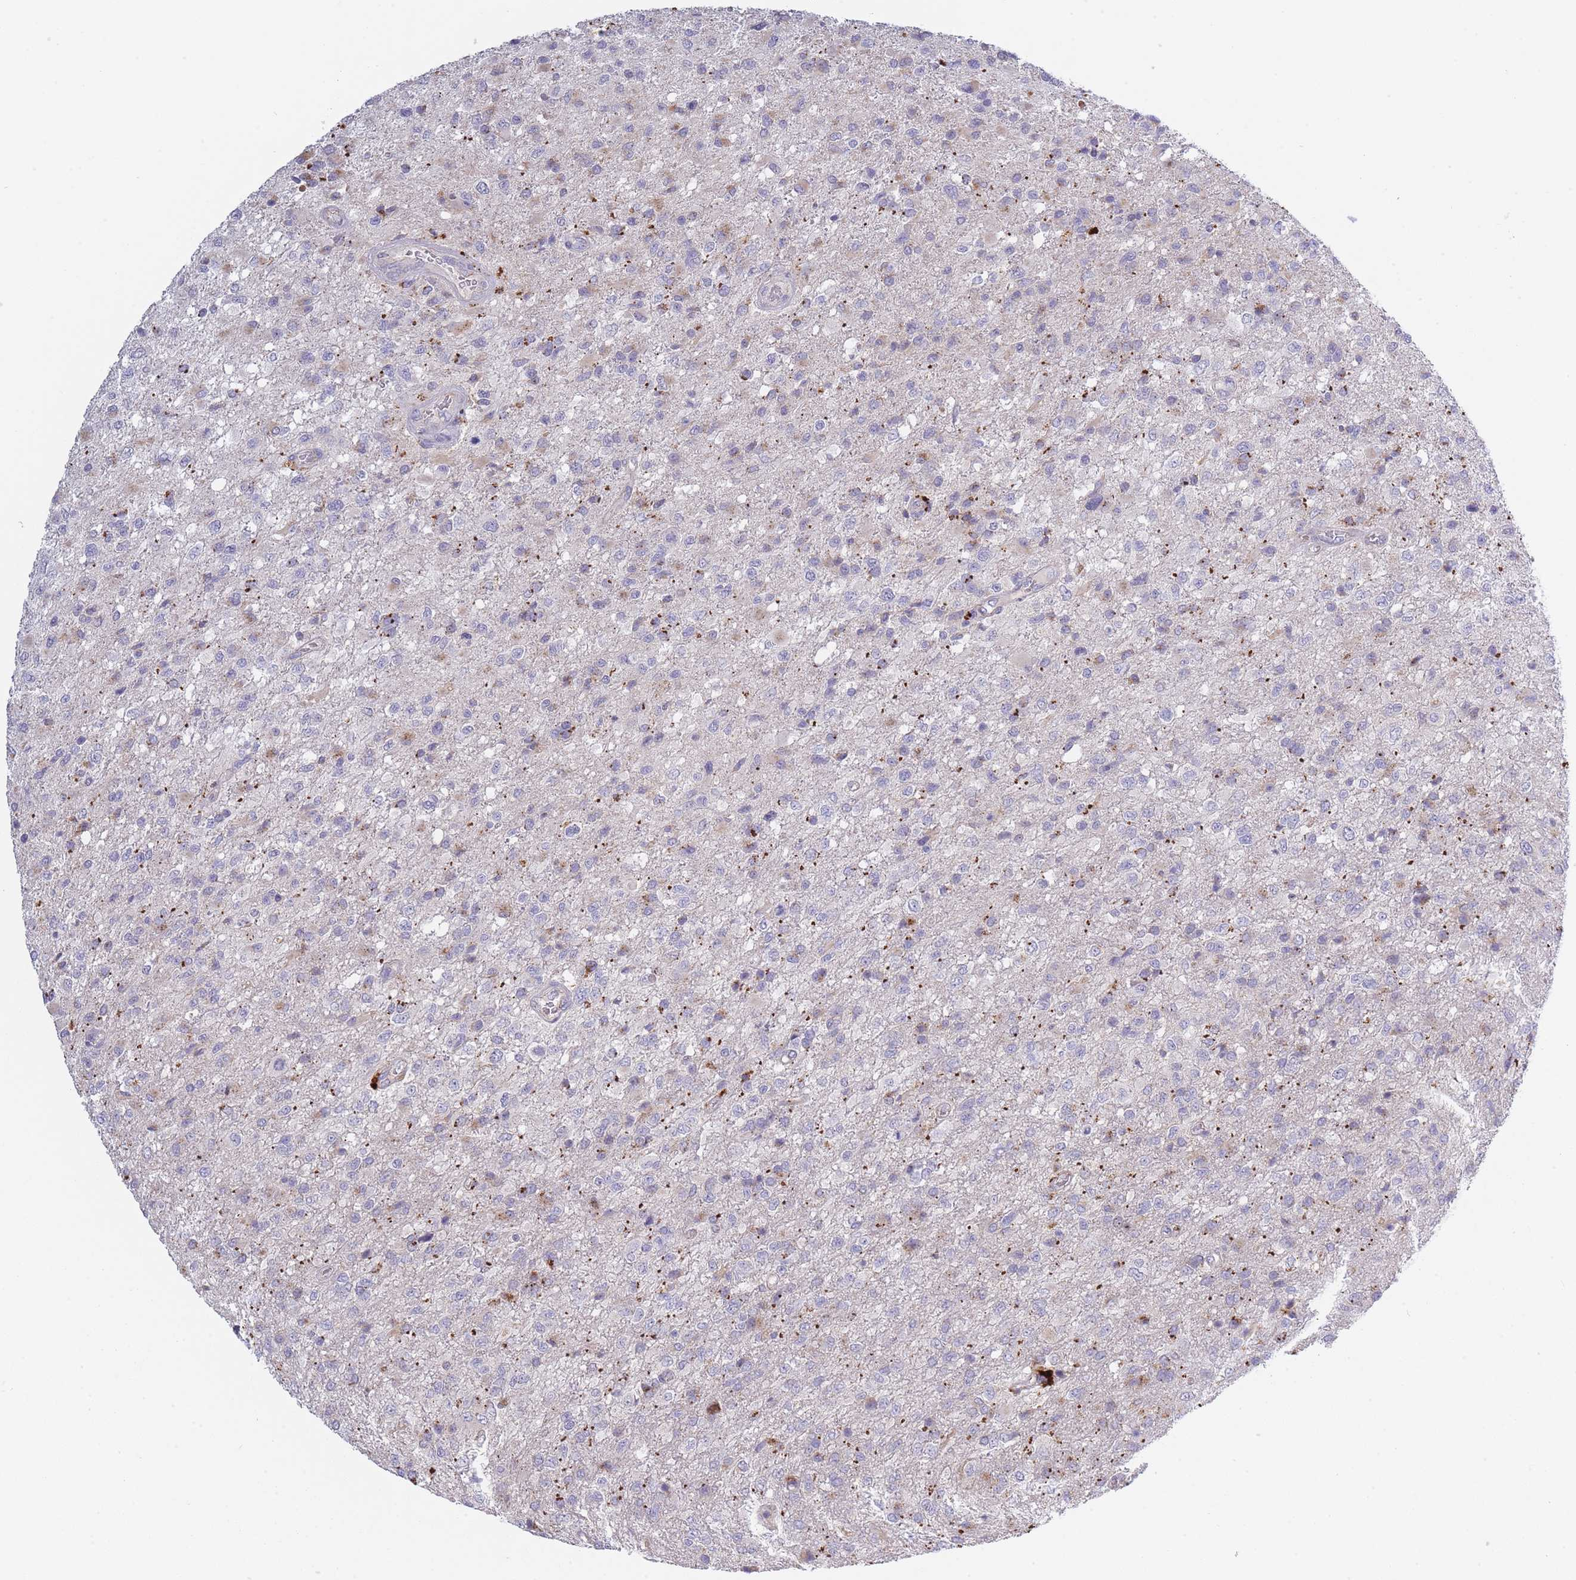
{"staining": {"intensity": "moderate", "quantity": "<25%", "location": "cytoplasmic/membranous"}, "tissue": "glioma", "cell_type": "Tumor cells", "image_type": "cancer", "snomed": [{"axis": "morphology", "description": "Glioma, malignant, High grade"}, {"axis": "topography", "description": "Brain"}], "caption": "Protein staining of glioma tissue reveals moderate cytoplasmic/membranous expression in about <25% of tumor cells. (DAB (3,3'-diaminobenzidine) IHC with brightfield microscopy, high magnification).", "gene": "TRIM61", "patient": {"sex": "female", "age": 74}}